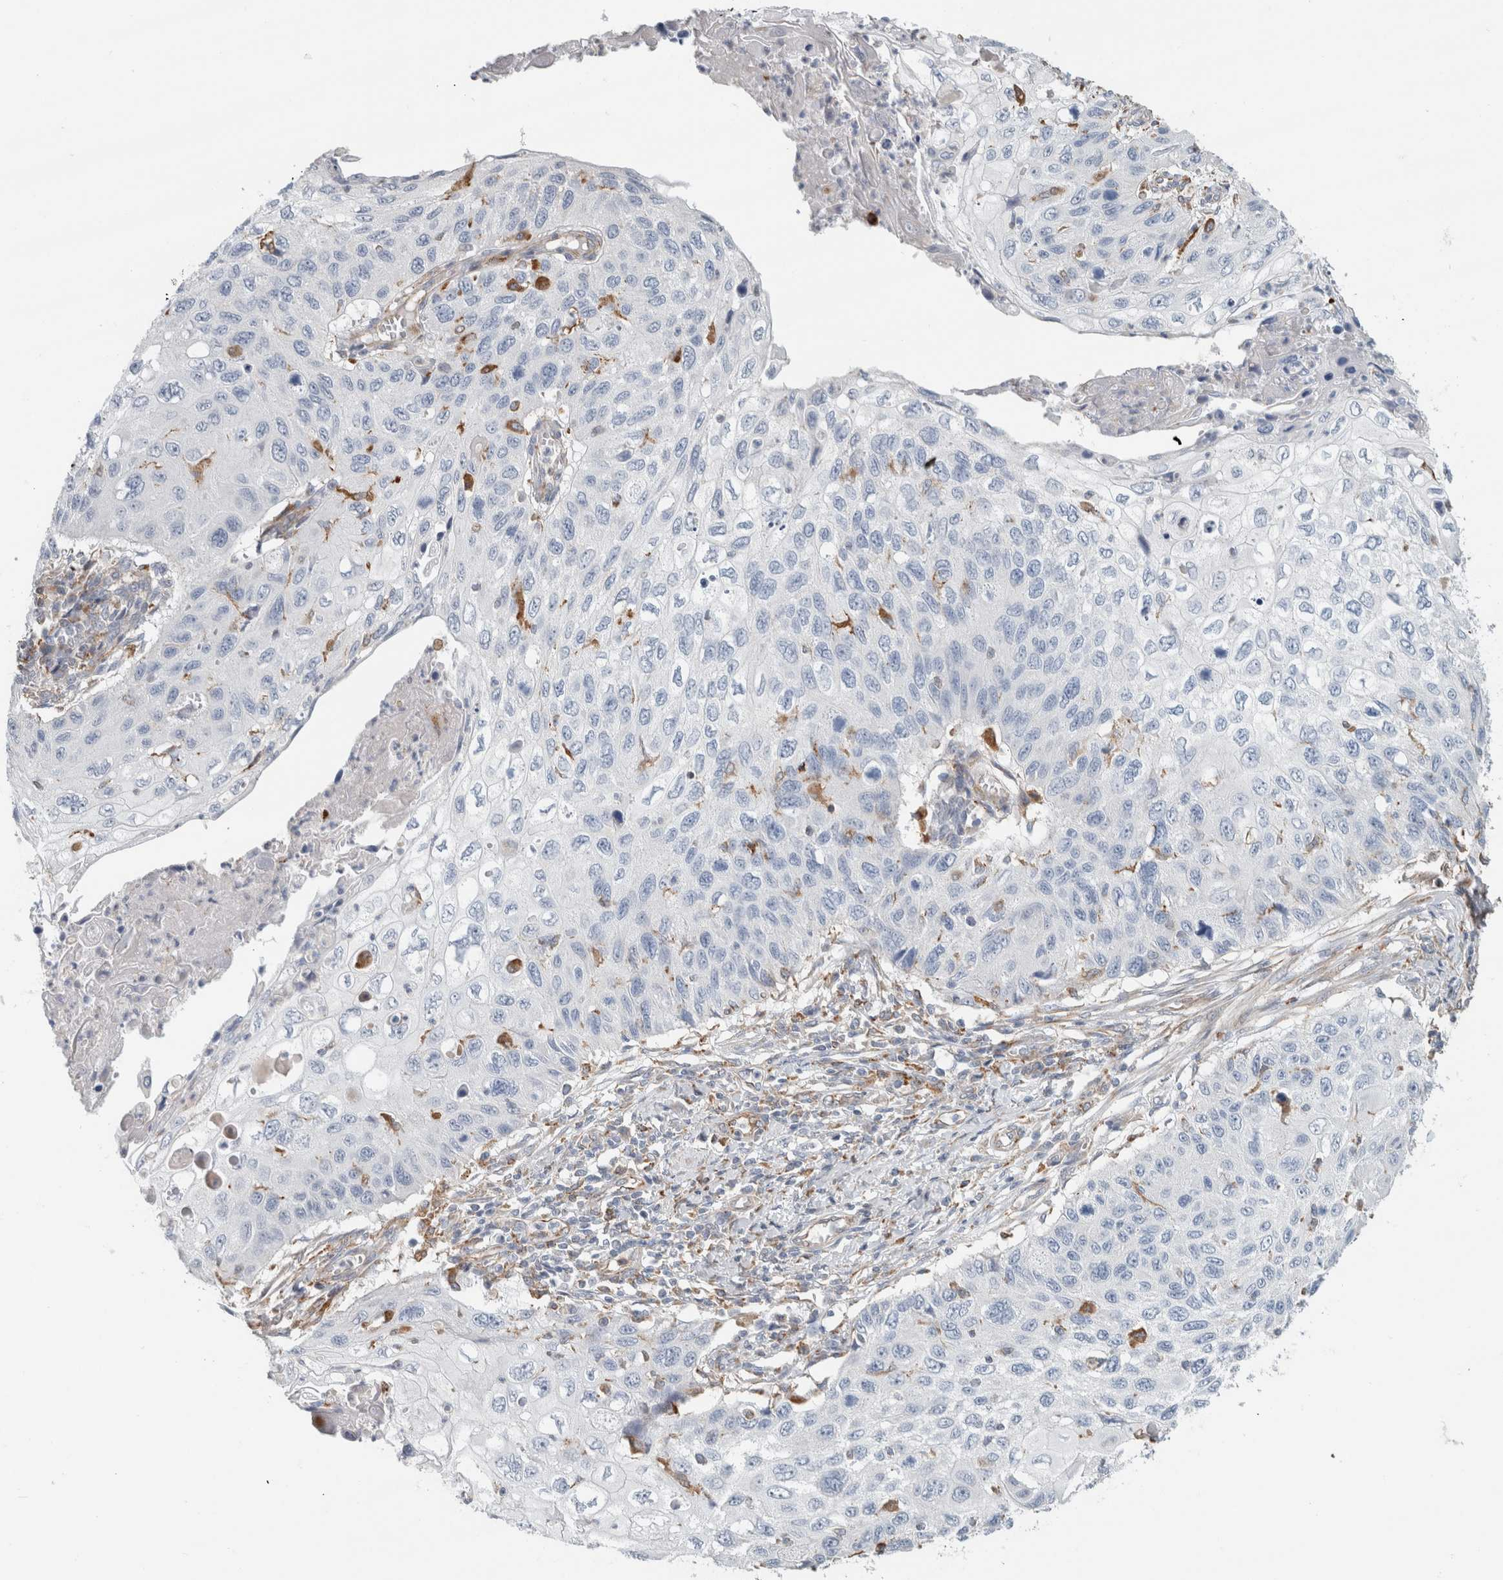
{"staining": {"intensity": "negative", "quantity": "none", "location": "none"}, "tissue": "cervical cancer", "cell_type": "Tumor cells", "image_type": "cancer", "snomed": [{"axis": "morphology", "description": "Squamous cell carcinoma, NOS"}, {"axis": "topography", "description": "Cervix"}], "caption": "Histopathology image shows no protein staining in tumor cells of cervical cancer tissue.", "gene": "LY86", "patient": {"sex": "female", "age": 70}}